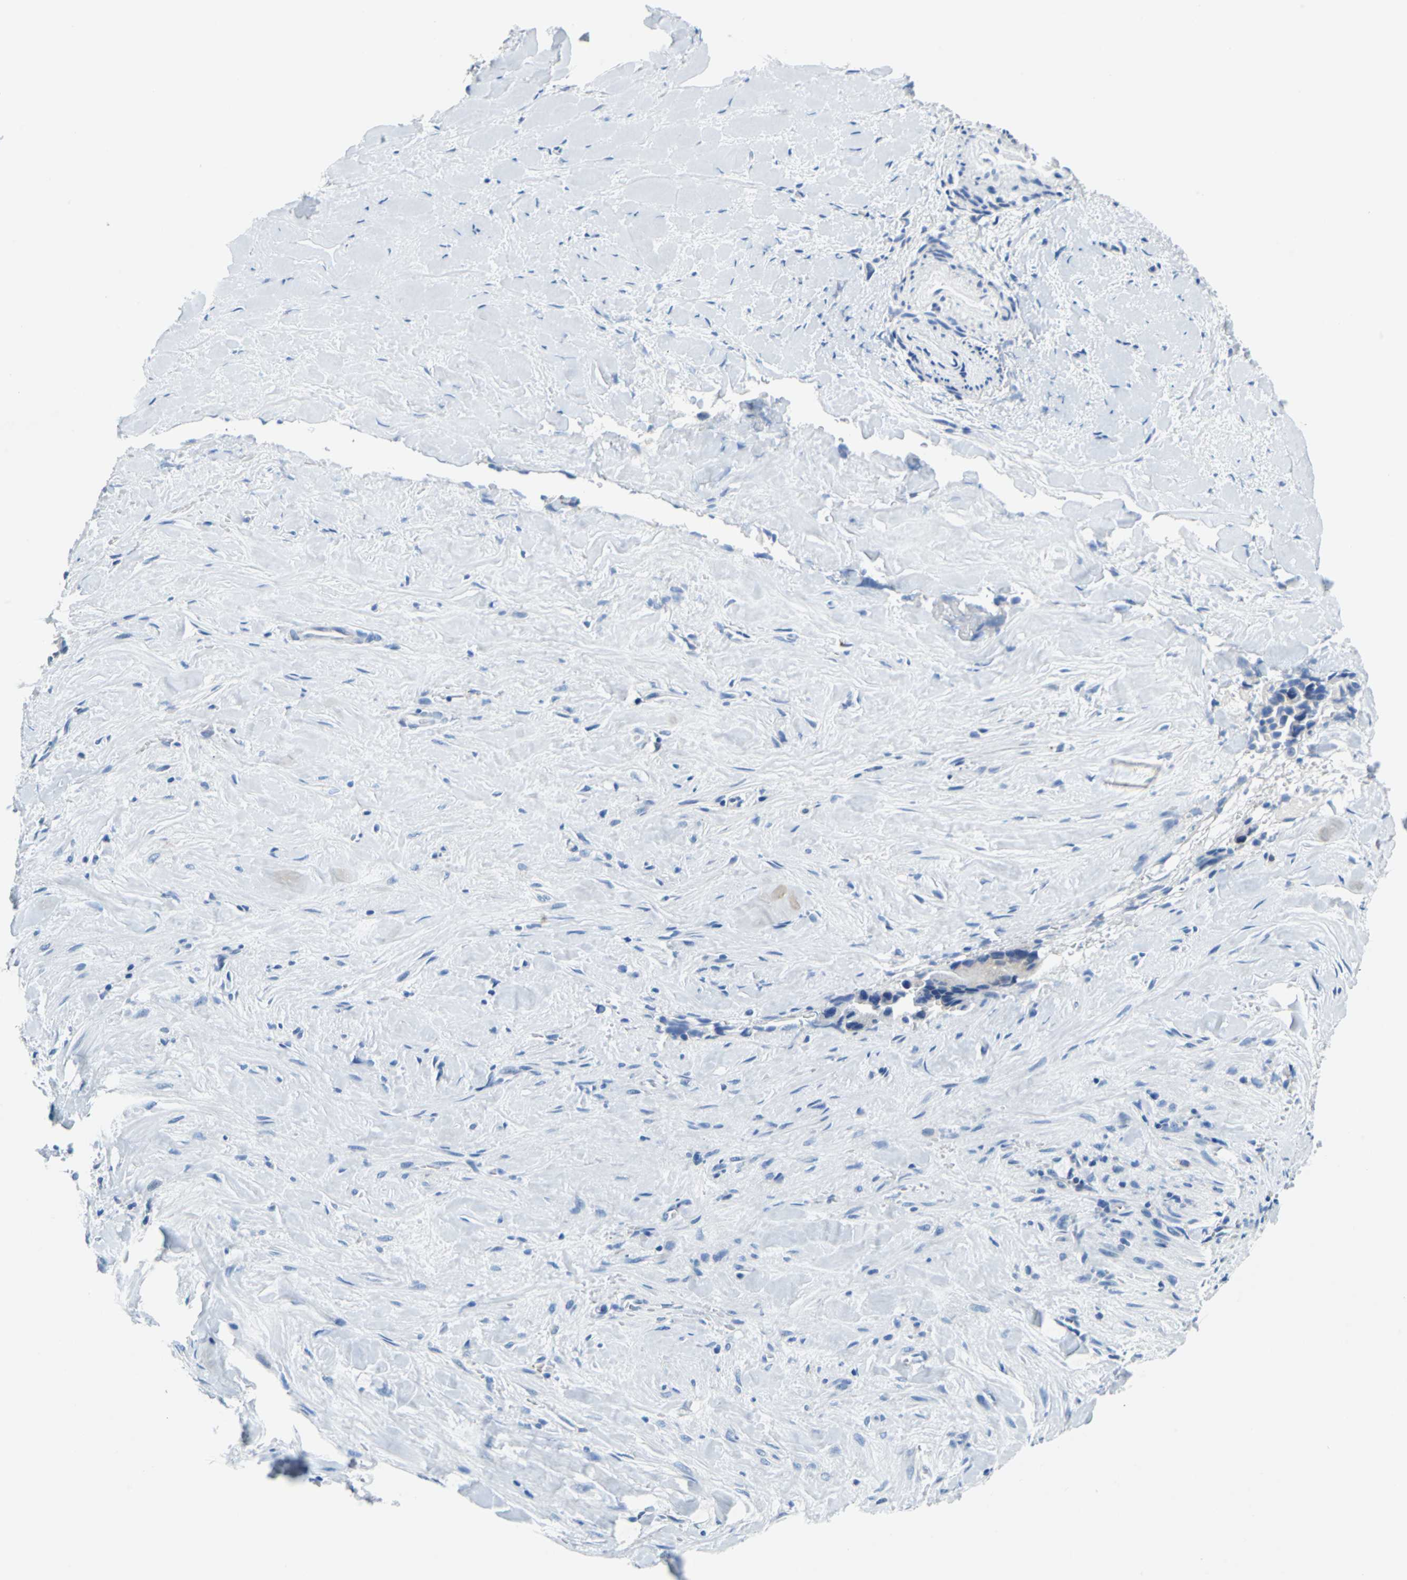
{"staining": {"intensity": "negative", "quantity": "none", "location": "none"}, "tissue": "liver cancer", "cell_type": "Tumor cells", "image_type": "cancer", "snomed": [{"axis": "morphology", "description": "Cholangiocarcinoma"}, {"axis": "topography", "description": "Liver"}], "caption": "The image shows no significant positivity in tumor cells of liver cancer (cholangiocarcinoma). (DAB (3,3'-diaminobenzidine) immunohistochemistry visualized using brightfield microscopy, high magnification).", "gene": "TEX264", "patient": {"sex": "female", "age": 55}}